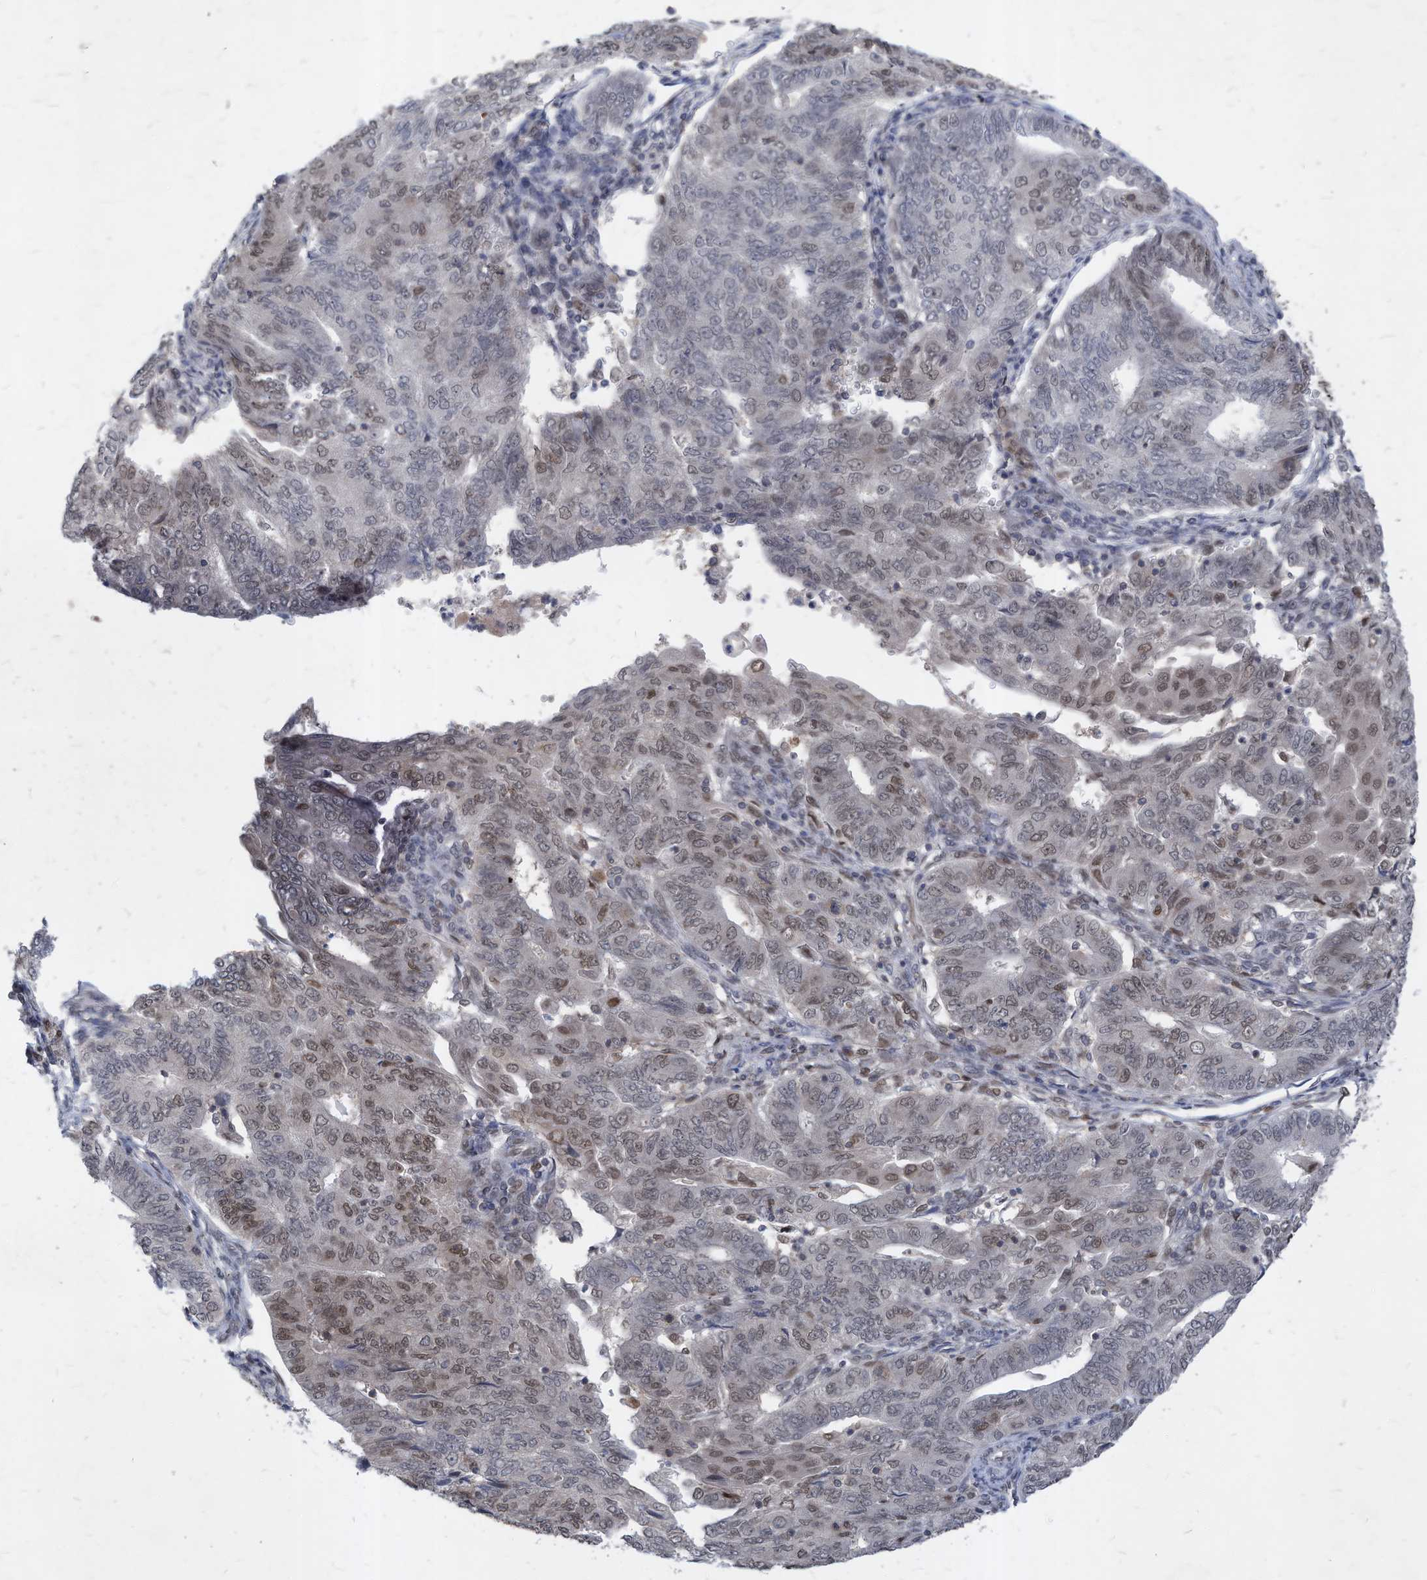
{"staining": {"intensity": "moderate", "quantity": "<25%", "location": "nuclear"}, "tissue": "endometrial cancer", "cell_type": "Tumor cells", "image_type": "cancer", "snomed": [{"axis": "morphology", "description": "Adenocarcinoma, NOS"}, {"axis": "topography", "description": "Endometrium"}], "caption": "An immunohistochemistry (IHC) histopathology image of tumor tissue is shown. Protein staining in brown highlights moderate nuclear positivity in endometrial adenocarcinoma within tumor cells.", "gene": "KPNB1", "patient": {"sex": "female", "age": 32}}